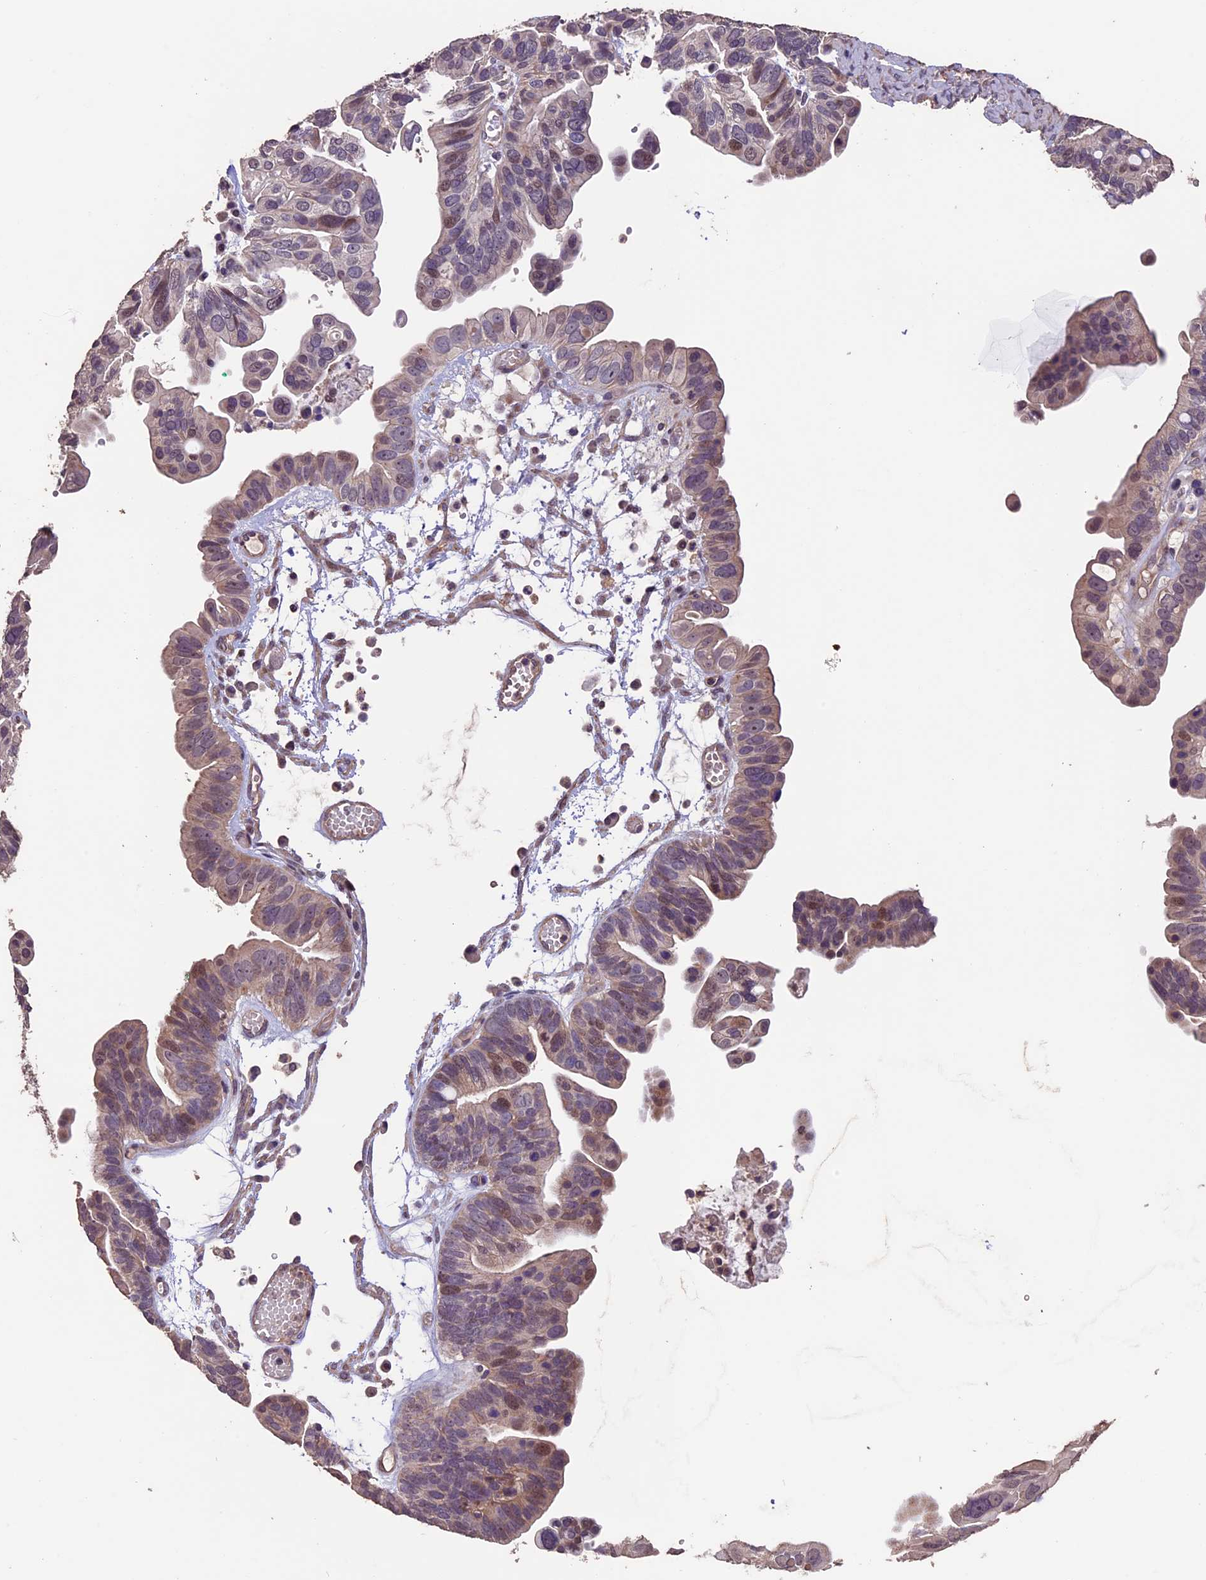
{"staining": {"intensity": "weak", "quantity": "25%-75%", "location": "cytoplasmic/membranous,nuclear"}, "tissue": "ovarian cancer", "cell_type": "Tumor cells", "image_type": "cancer", "snomed": [{"axis": "morphology", "description": "Cystadenocarcinoma, serous, NOS"}, {"axis": "topography", "description": "Ovary"}], "caption": "High-power microscopy captured an IHC micrograph of ovarian cancer (serous cystadenocarcinoma), revealing weak cytoplasmic/membranous and nuclear expression in approximately 25%-75% of tumor cells.", "gene": "GNB5", "patient": {"sex": "female", "age": 56}}